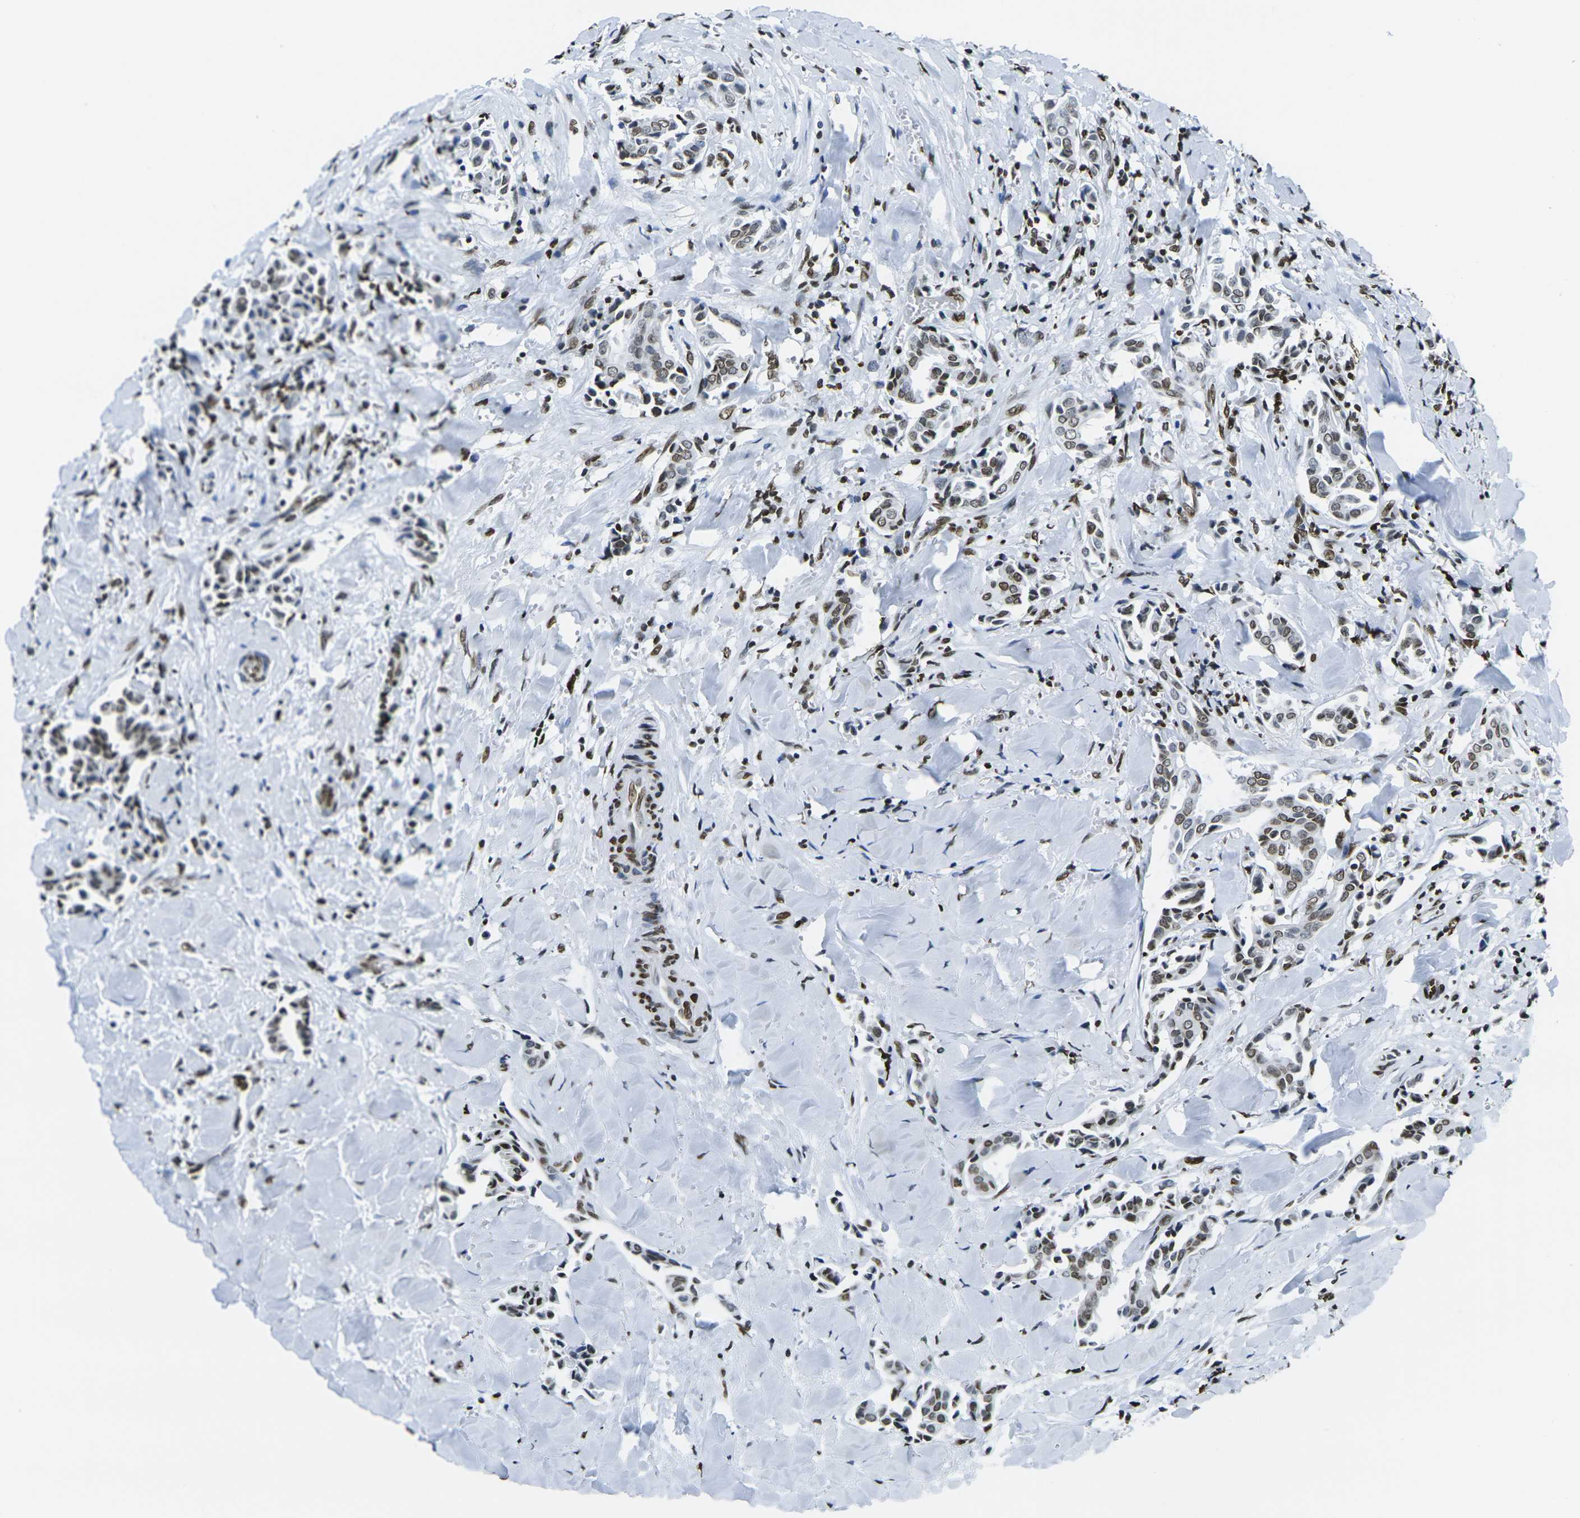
{"staining": {"intensity": "moderate", "quantity": ">75%", "location": "nuclear"}, "tissue": "head and neck cancer", "cell_type": "Tumor cells", "image_type": "cancer", "snomed": [{"axis": "morphology", "description": "Adenocarcinoma, NOS"}, {"axis": "topography", "description": "Salivary gland"}, {"axis": "topography", "description": "Head-Neck"}], "caption": "The histopathology image demonstrates immunohistochemical staining of head and neck cancer. There is moderate nuclear expression is appreciated in approximately >75% of tumor cells.", "gene": "H2AX", "patient": {"sex": "female", "age": 59}}